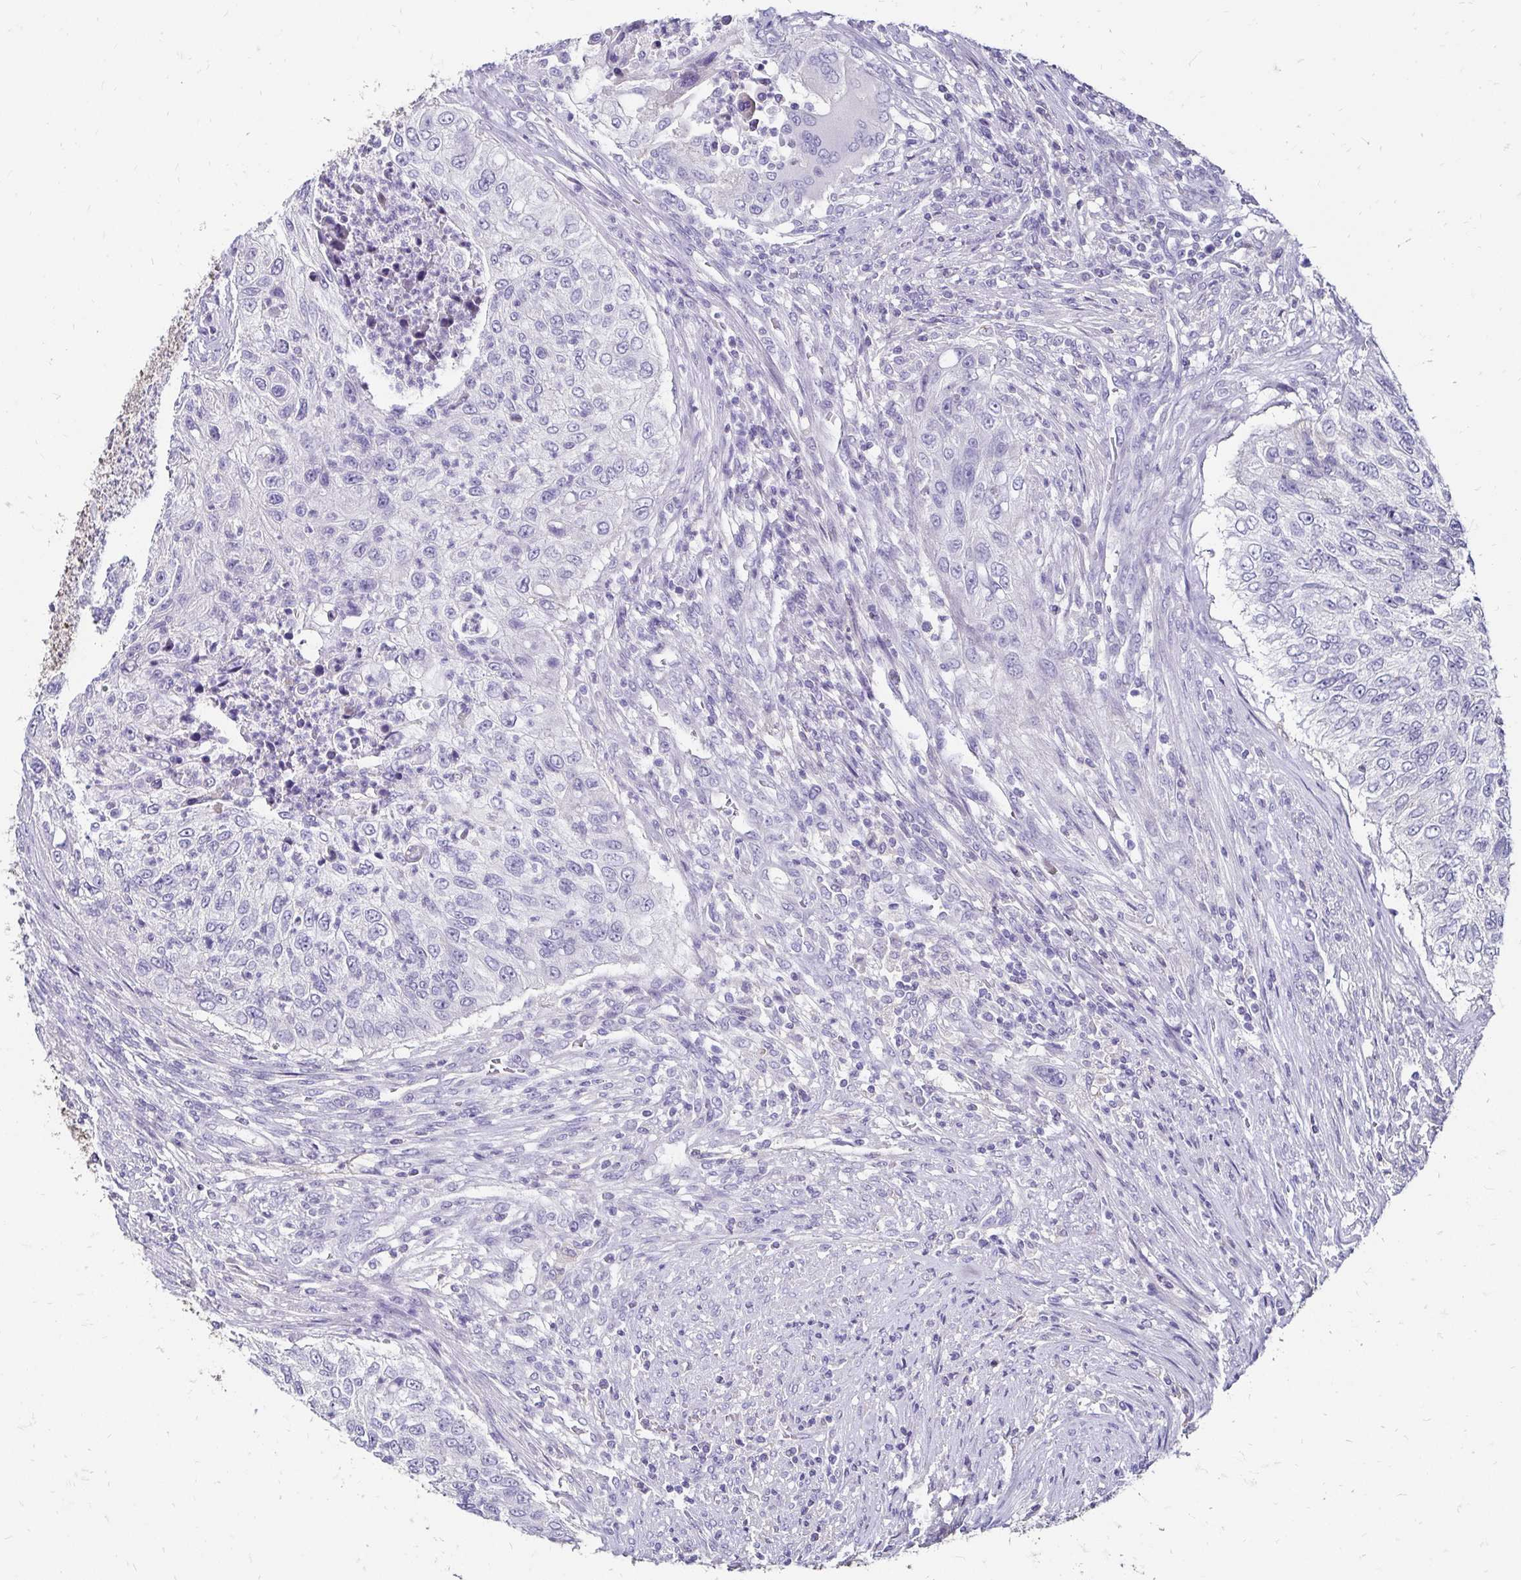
{"staining": {"intensity": "negative", "quantity": "none", "location": "none"}, "tissue": "urothelial cancer", "cell_type": "Tumor cells", "image_type": "cancer", "snomed": [{"axis": "morphology", "description": "Urothelial carcinoma, High grade"}, {"axis": "topography", "description": "Urinary bladder"}], "caption": "Urothelial cancer was stained to show a protein in brown. There is no significant expression in tumor cells.", "gene": "SCG3", "patient": {"sex": "female", "age": 60}}